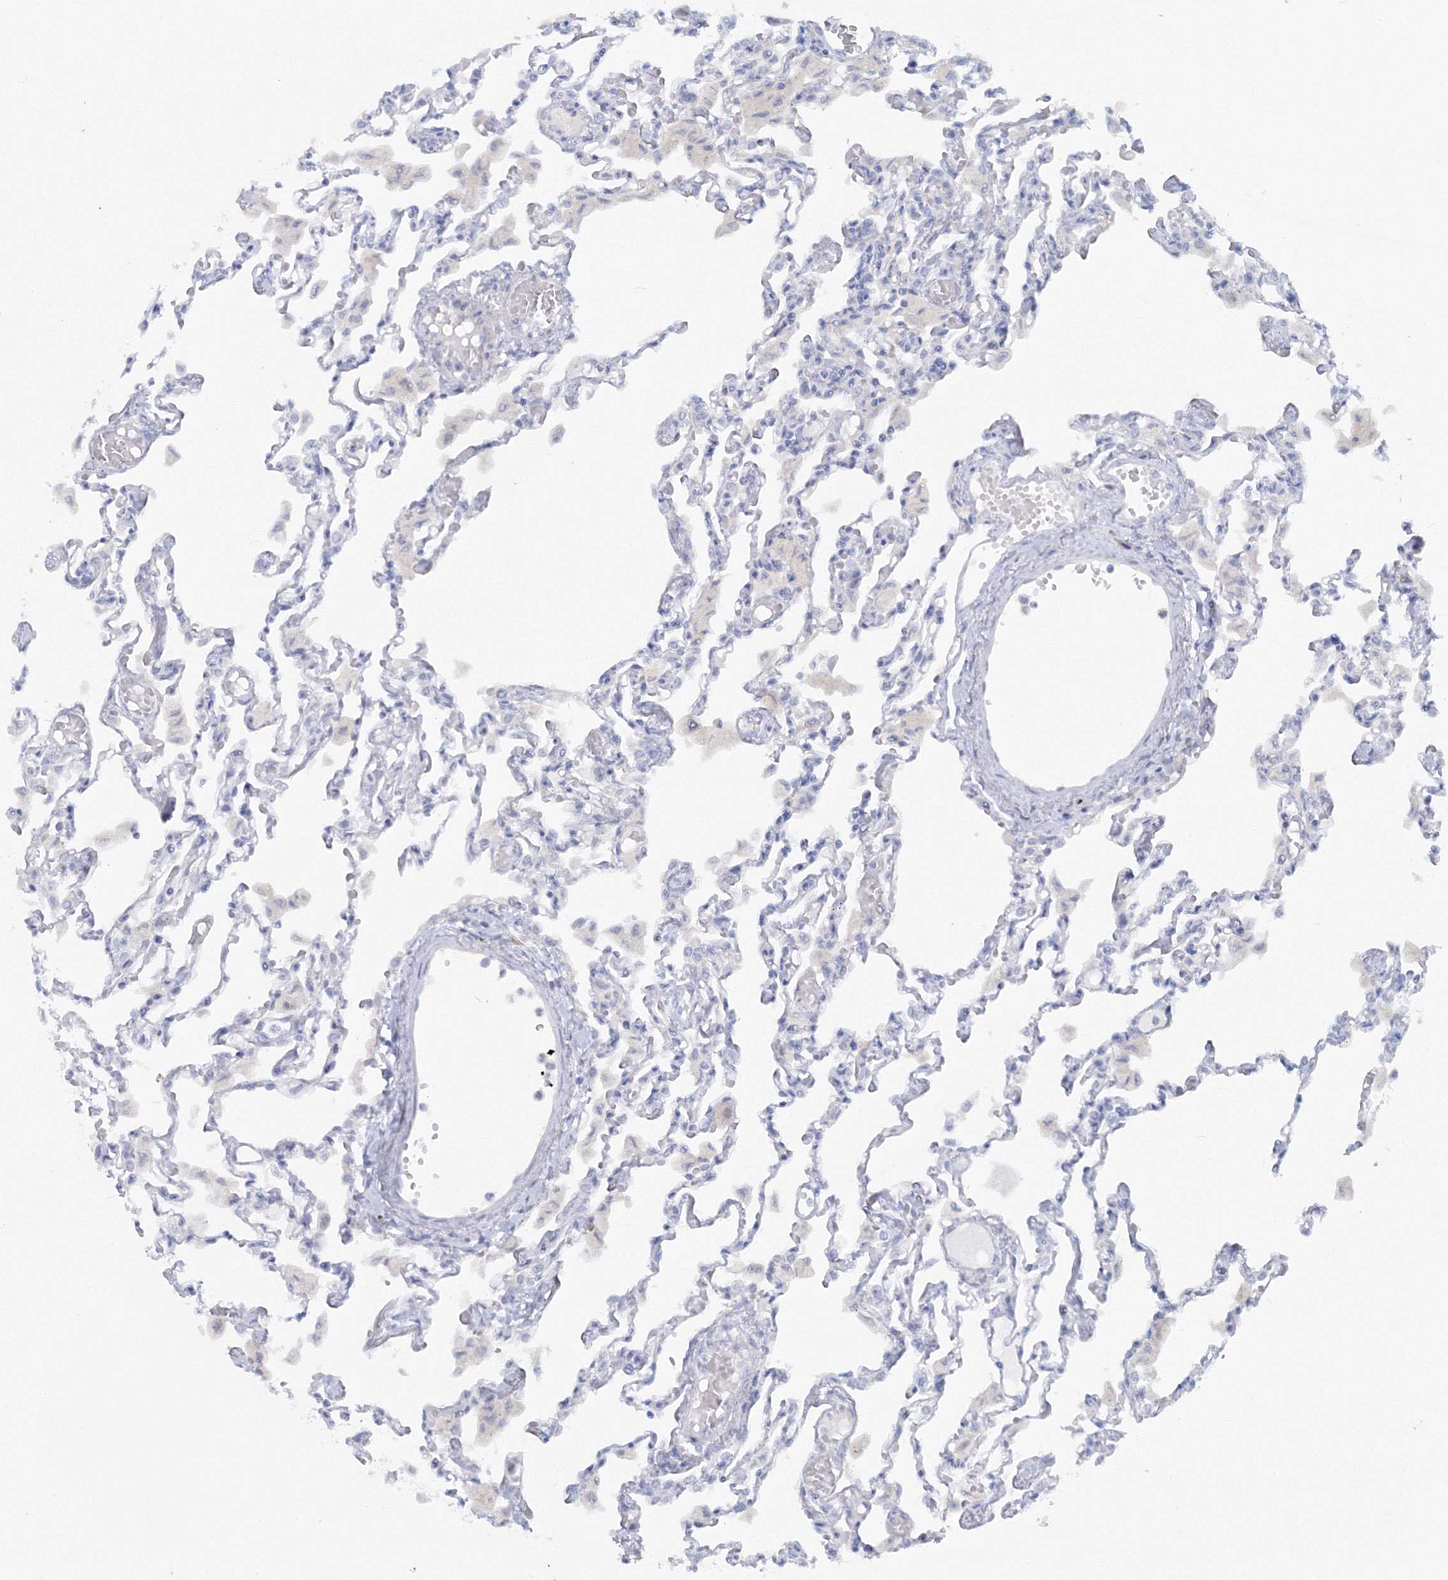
{"staining": {"intensity": "negative", "quantity": "none", "location": "none"}, "tissue": "lung", "cell_type": "Alveolar cells", "image_type": "normal", "snomed": [{"axis": "morphology", "description": "Normal tissue, NOS"}, {"axis": "topography", "description": "Bronchus"}, {"axis": "topography", "description": "Lung"}], "caption": "Human lung stained for a protein using IHC exhibits no expression in alveolar cells.", "gene": "GCKR", "patient": {"sex": "female", "age": 49}}